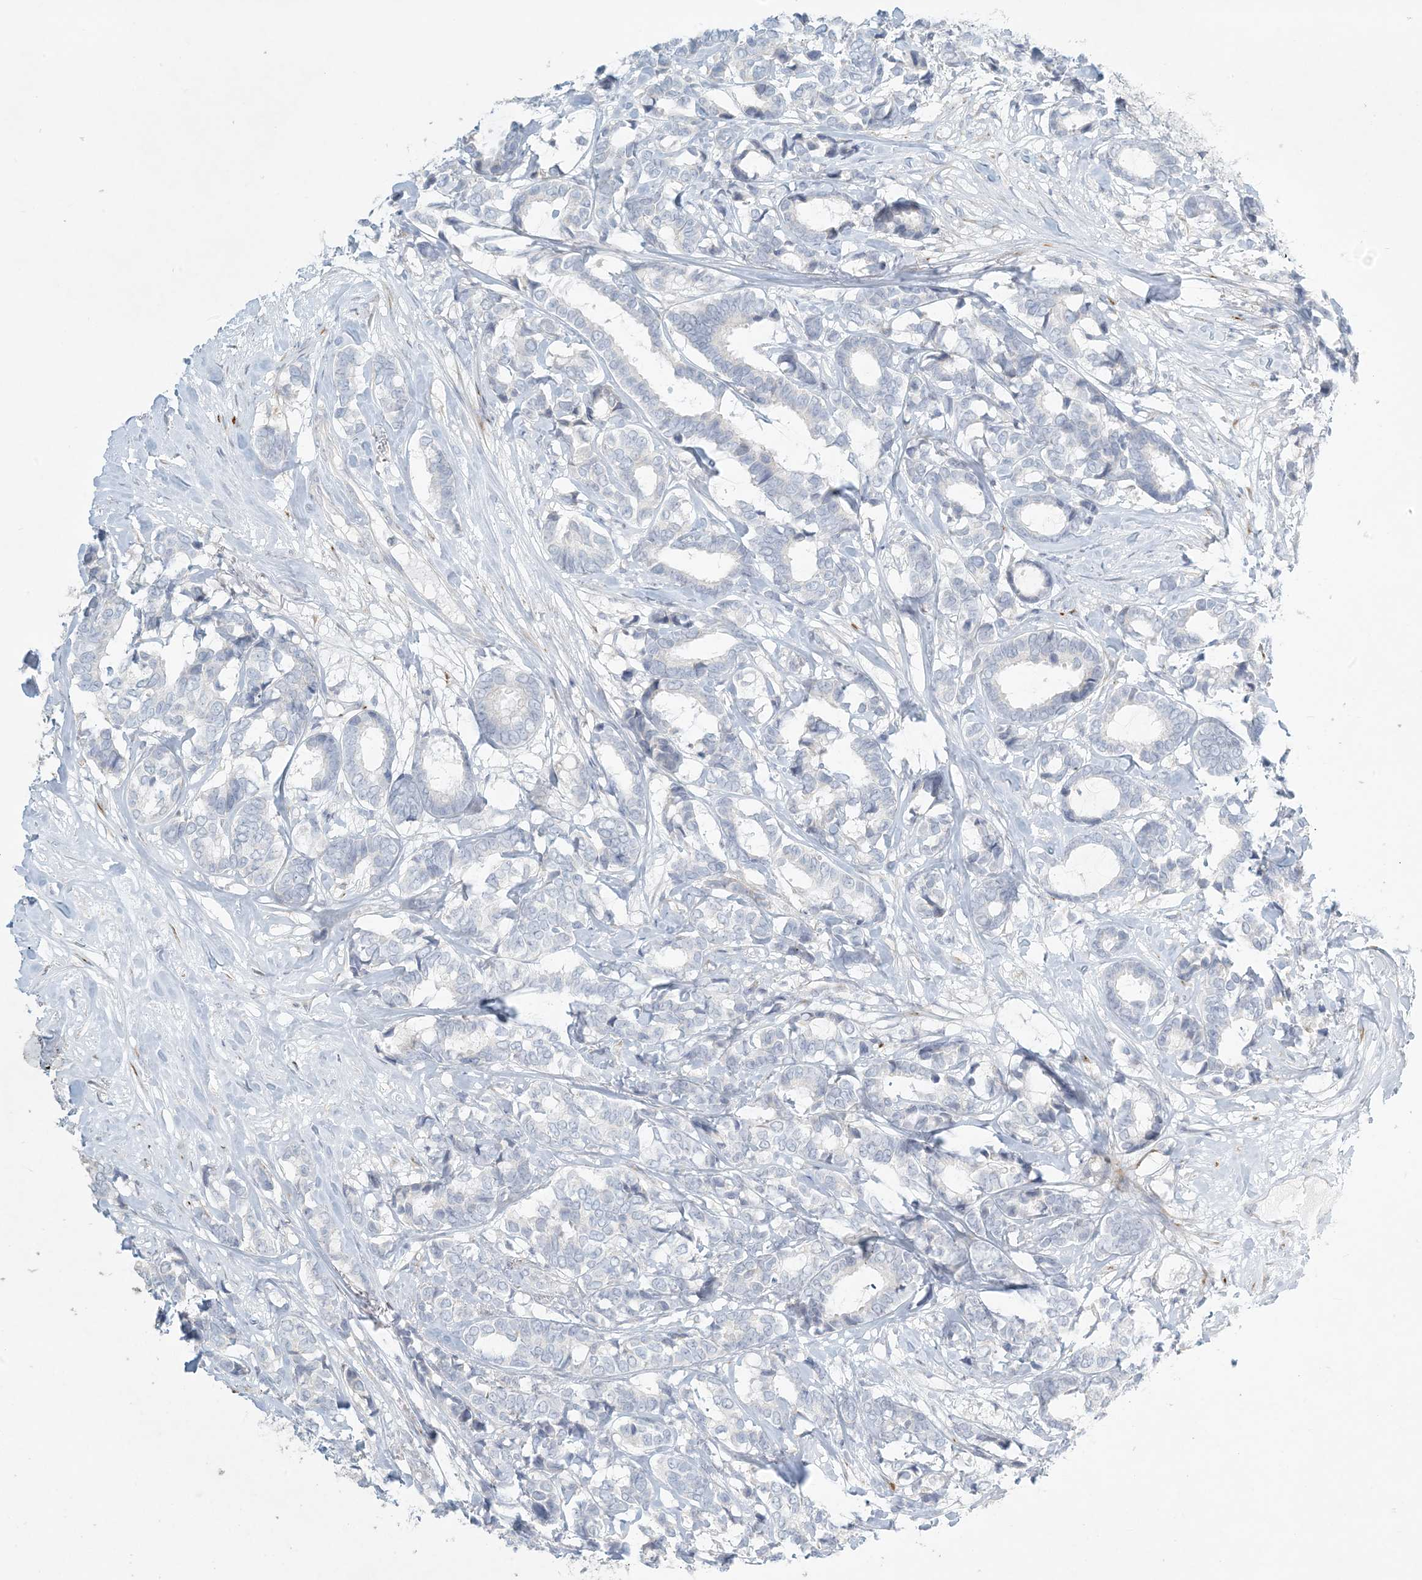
{"staining": {"intensity": "negative", "quantity": "none", "location": "none"}, "tissue": "breast cancer", "cell_type": "Tumor cells", "image_type": "cancer", "snomed": [{"axis": "morphology", "description": "Duct carcinoma"}, {"axis": "topography", "description": "Breast"}], "caption": "Immunohistochemical staining of intraductal carcinoma (breast) shows no significant staining in tumor cells. (DAB IHC with hematoxylin counter stain).", "gene": "ZNF385D", "patient": {"sex": "female", "age": 87}}